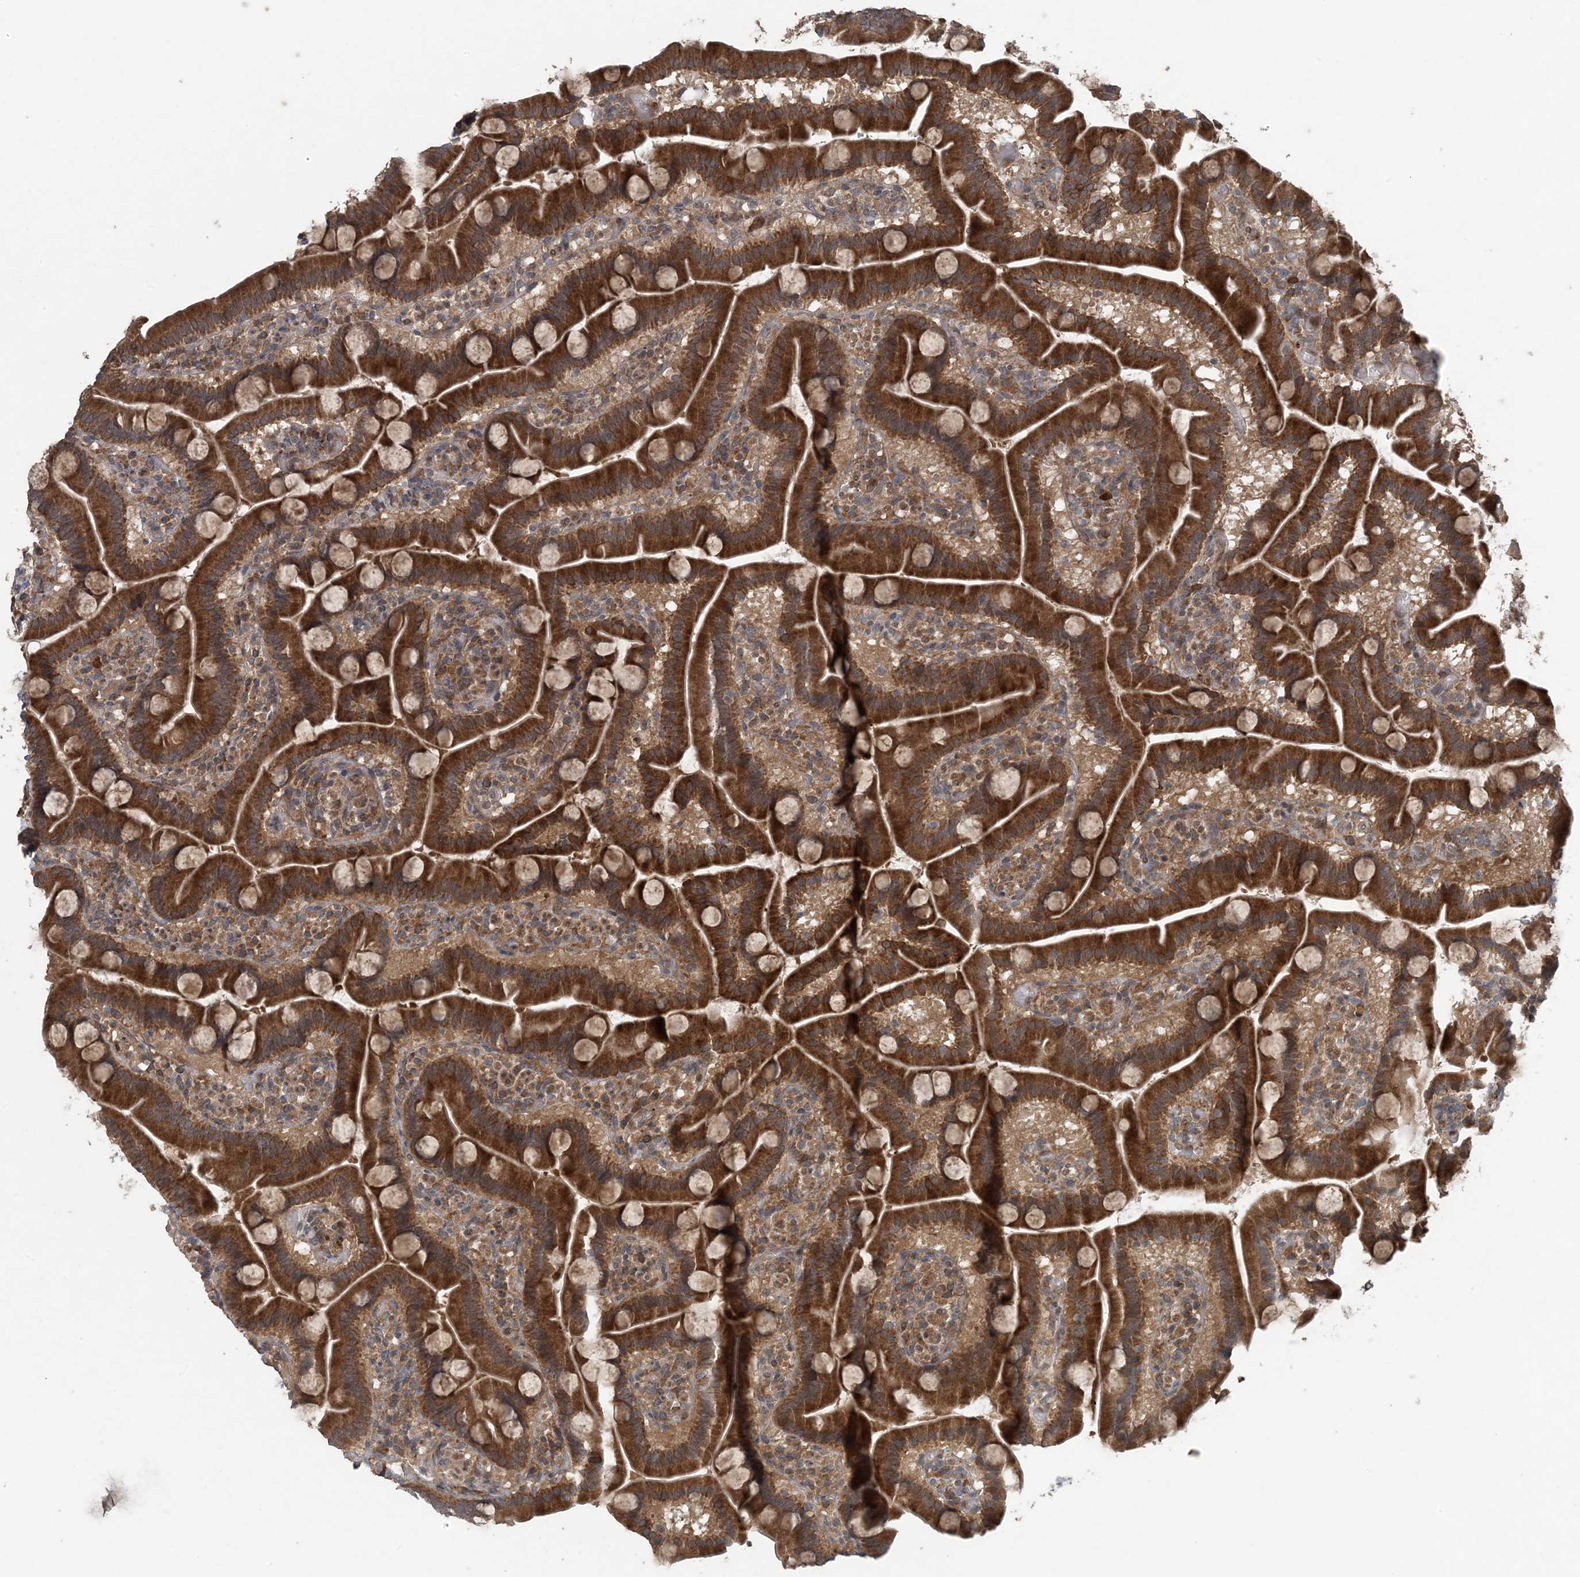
{"staining": {"intensity": "strong", "quantity": ">75%", "location": "cytoplasmic/membranous"}, "tissue": "duodenum", "cell_type": "Glandular cells", "image_type": "normal", "snomed": [{"axis": "morphology", "description": "Normal tissue, NOS"}, {"axis": "topography", "description": "Duodenum"}], "caption": "Duodenum was stained to show a protein in brown. There is high levels of strong cytoplasmic/membranous staining in approximately >75% of glandular cells. Nuclei are stained in blue.", "gene": "MYO9B", "patient": {"sex": "male", "age": 55}}